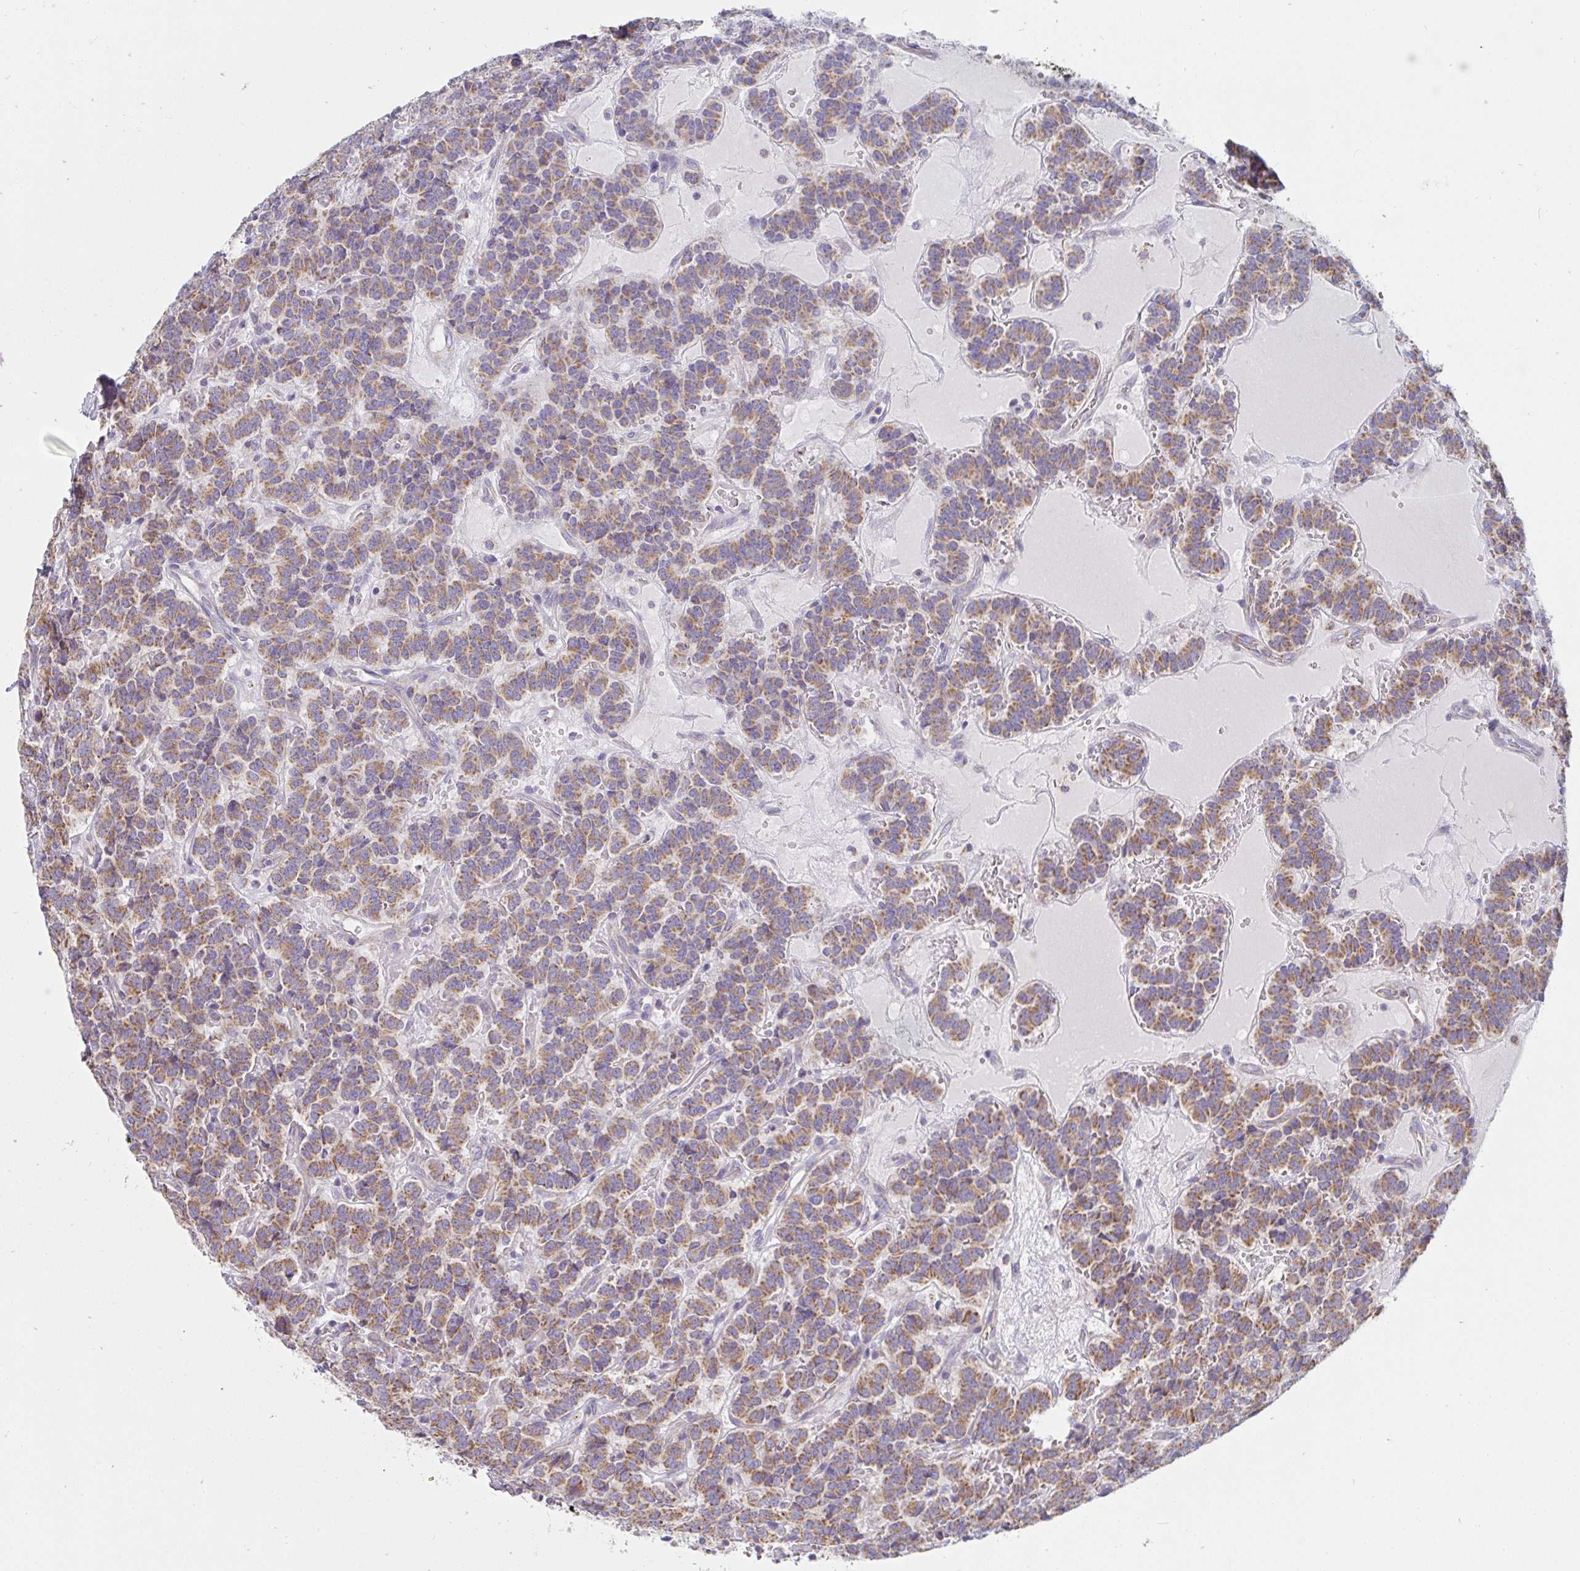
{"staining": {"intensity": "moderate", "quantity": ">75%", "location": "cytoplasmic/membranous"}, "tissue": "carcinoid", "cell_type": "Tumor cells", "image_type": "cancer", "snomed": [{"axis": "morphology", "description": "Carcinoid, malignant, NOS"}, {"axis": "topography", "description": "Pancreas"}], "caption": "An image of human carcinoid stained for a protein displays moderate cytoplasmic/membranous brown staining in tumor cells.", "gene": "FAHD1", "patient": {"sex": "male", "age": 36}}